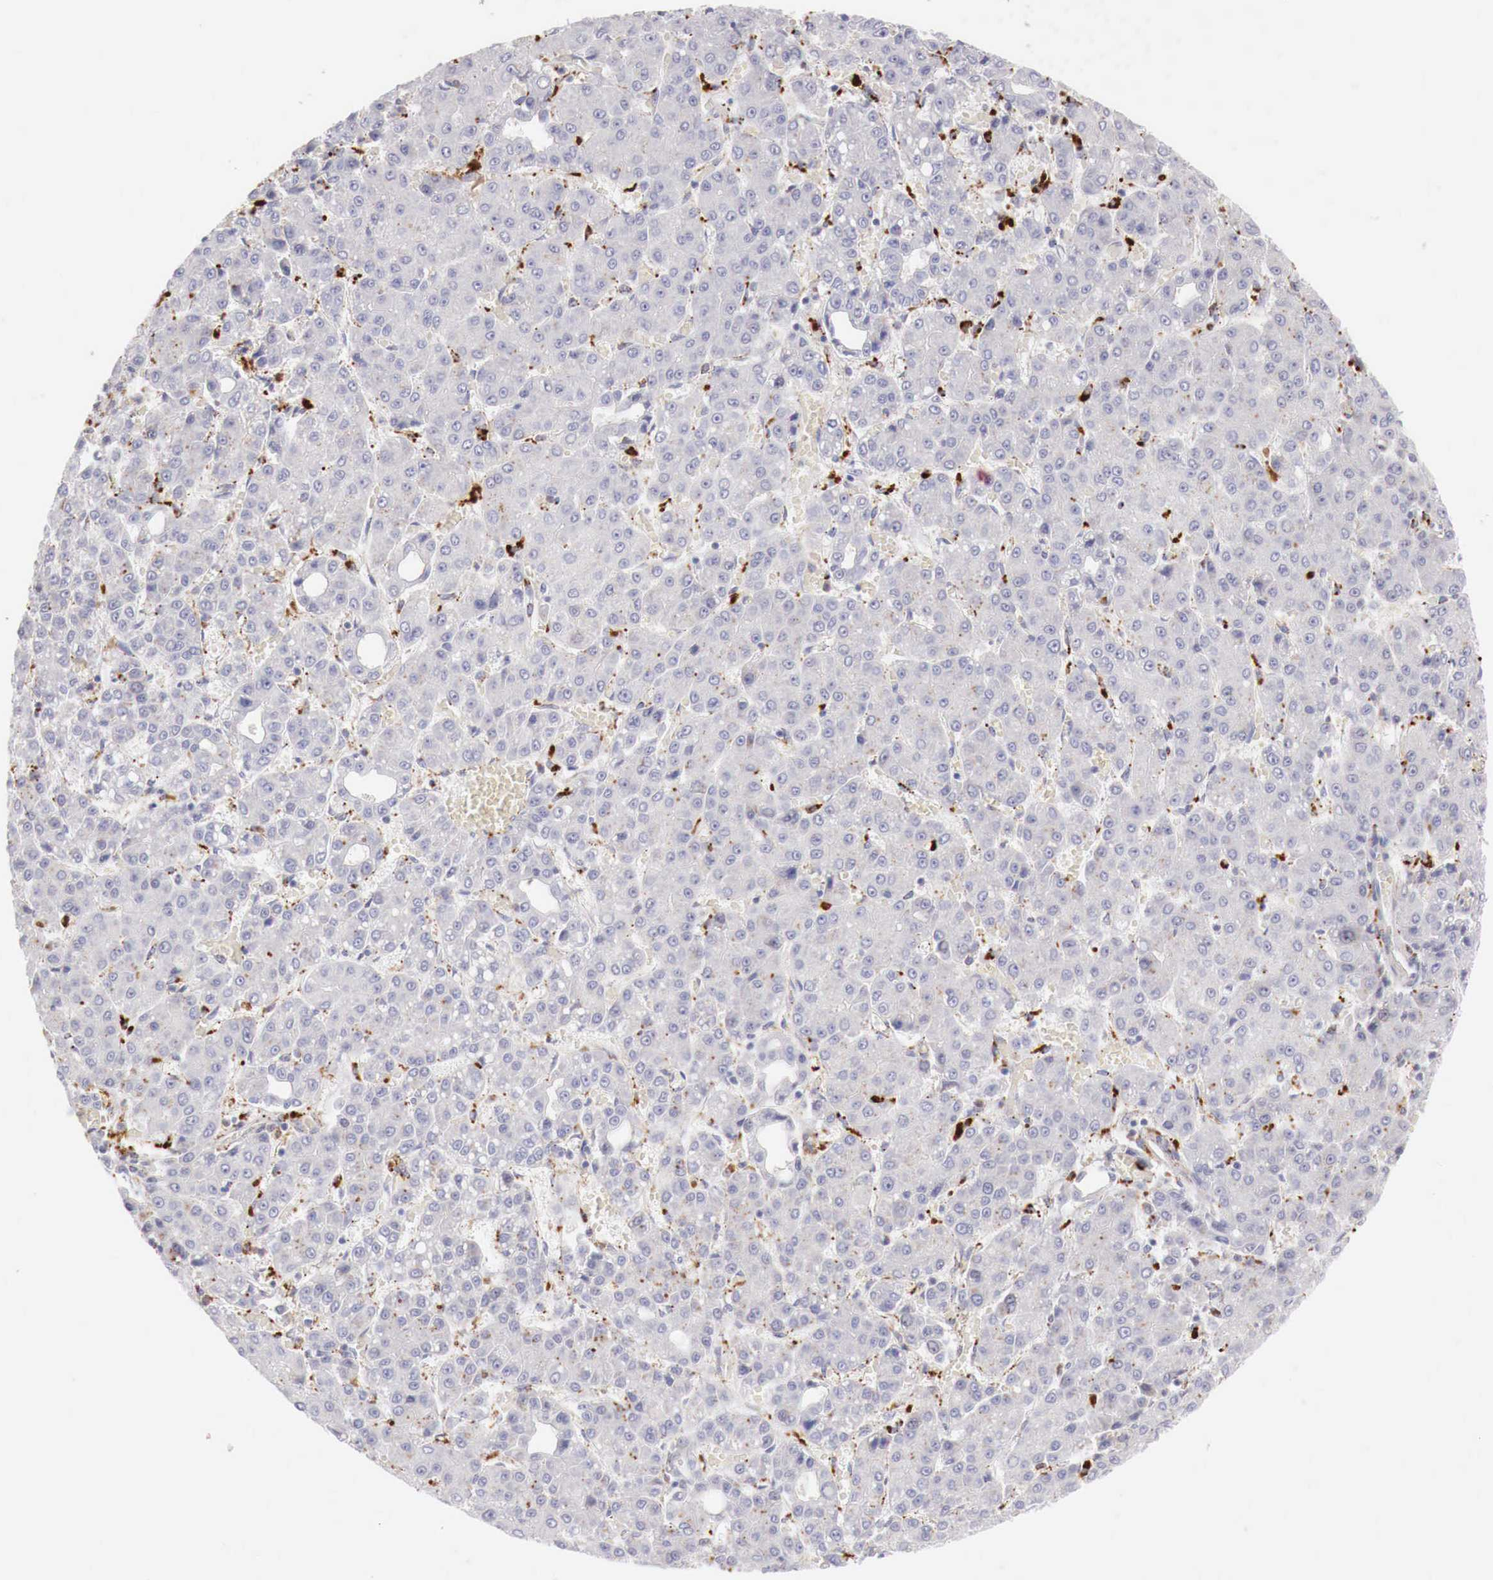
{"staining": {"intensity": "negative", "quantity": "none", "location": "none"}, "tissue": "liver cancer", "cell_type": "Tumor cells", "image_type": "cancer", "snomed": [{"axis": "morphology", "description": "Carcinoma, Hepatocellular, NOS"}, {"axis": "topography", "description": "Liver"}], "caption": "The immunohistochemistry image has no significant expression in tumor cells of hepatocellular carcinoma (liver) tissue. (Brightfield microscopy of DAB immunohistochemistry at high magnification).", "gene": "GLA", "patient": {"sex": "male", "age": 69}}